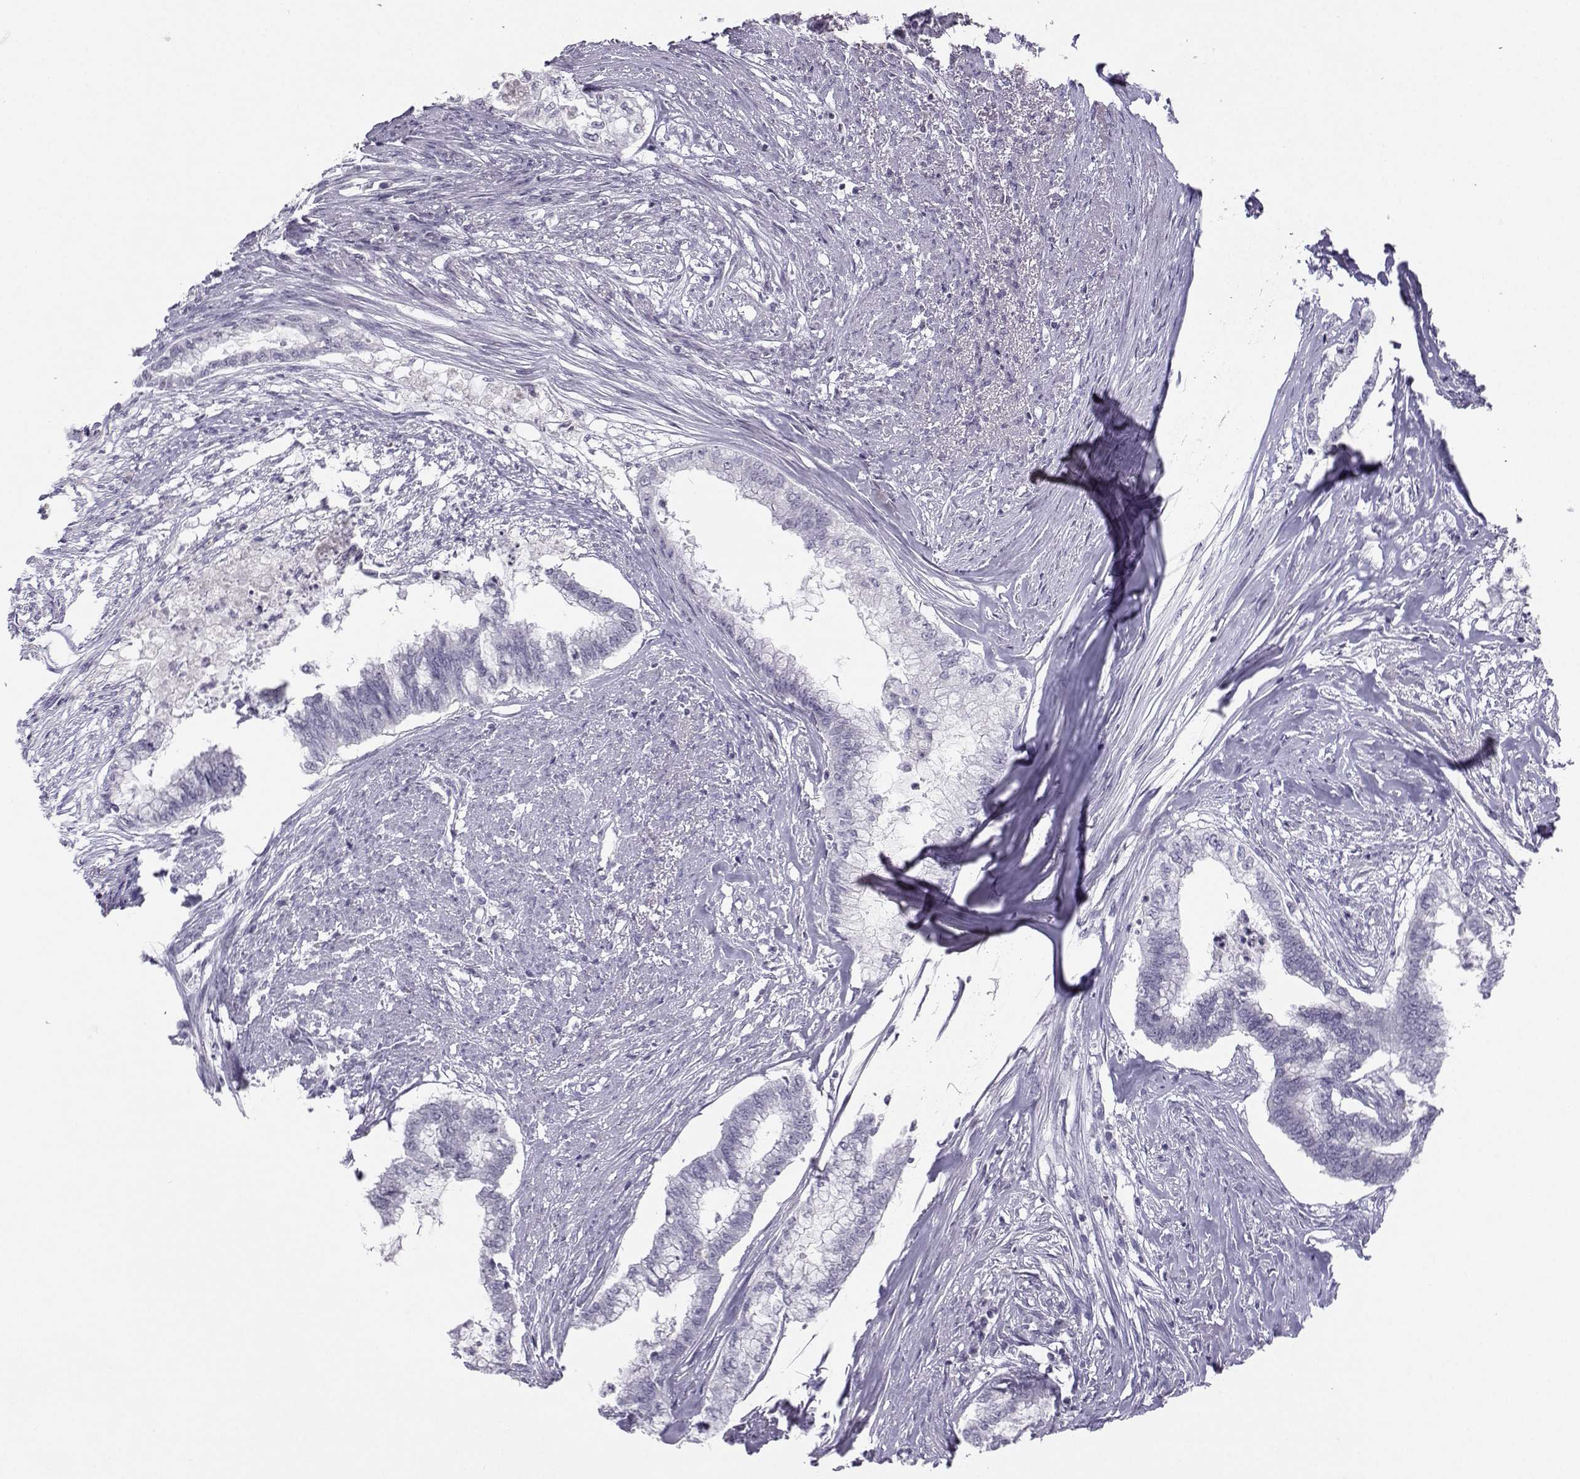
{"staining": {"intensity": "negative", "quantity": "none", "location": "none"}, "tissue": "endometrial cancer", "cell_type": "Tumor cells", "image_type": "cancer", "snomed": [{"axis": "morphology", "description": "Adenocarcinoma, NOS"}, {"axis": "topography", "description": "Endometrium"}], "caption": "Immunohistochemistry image of human endometrial adenocarcinoma stained for a protein (brown), which shows no staining in tumor cells.", "gene": "LHX1", "patient": {"sex": "female", "age": 79}}